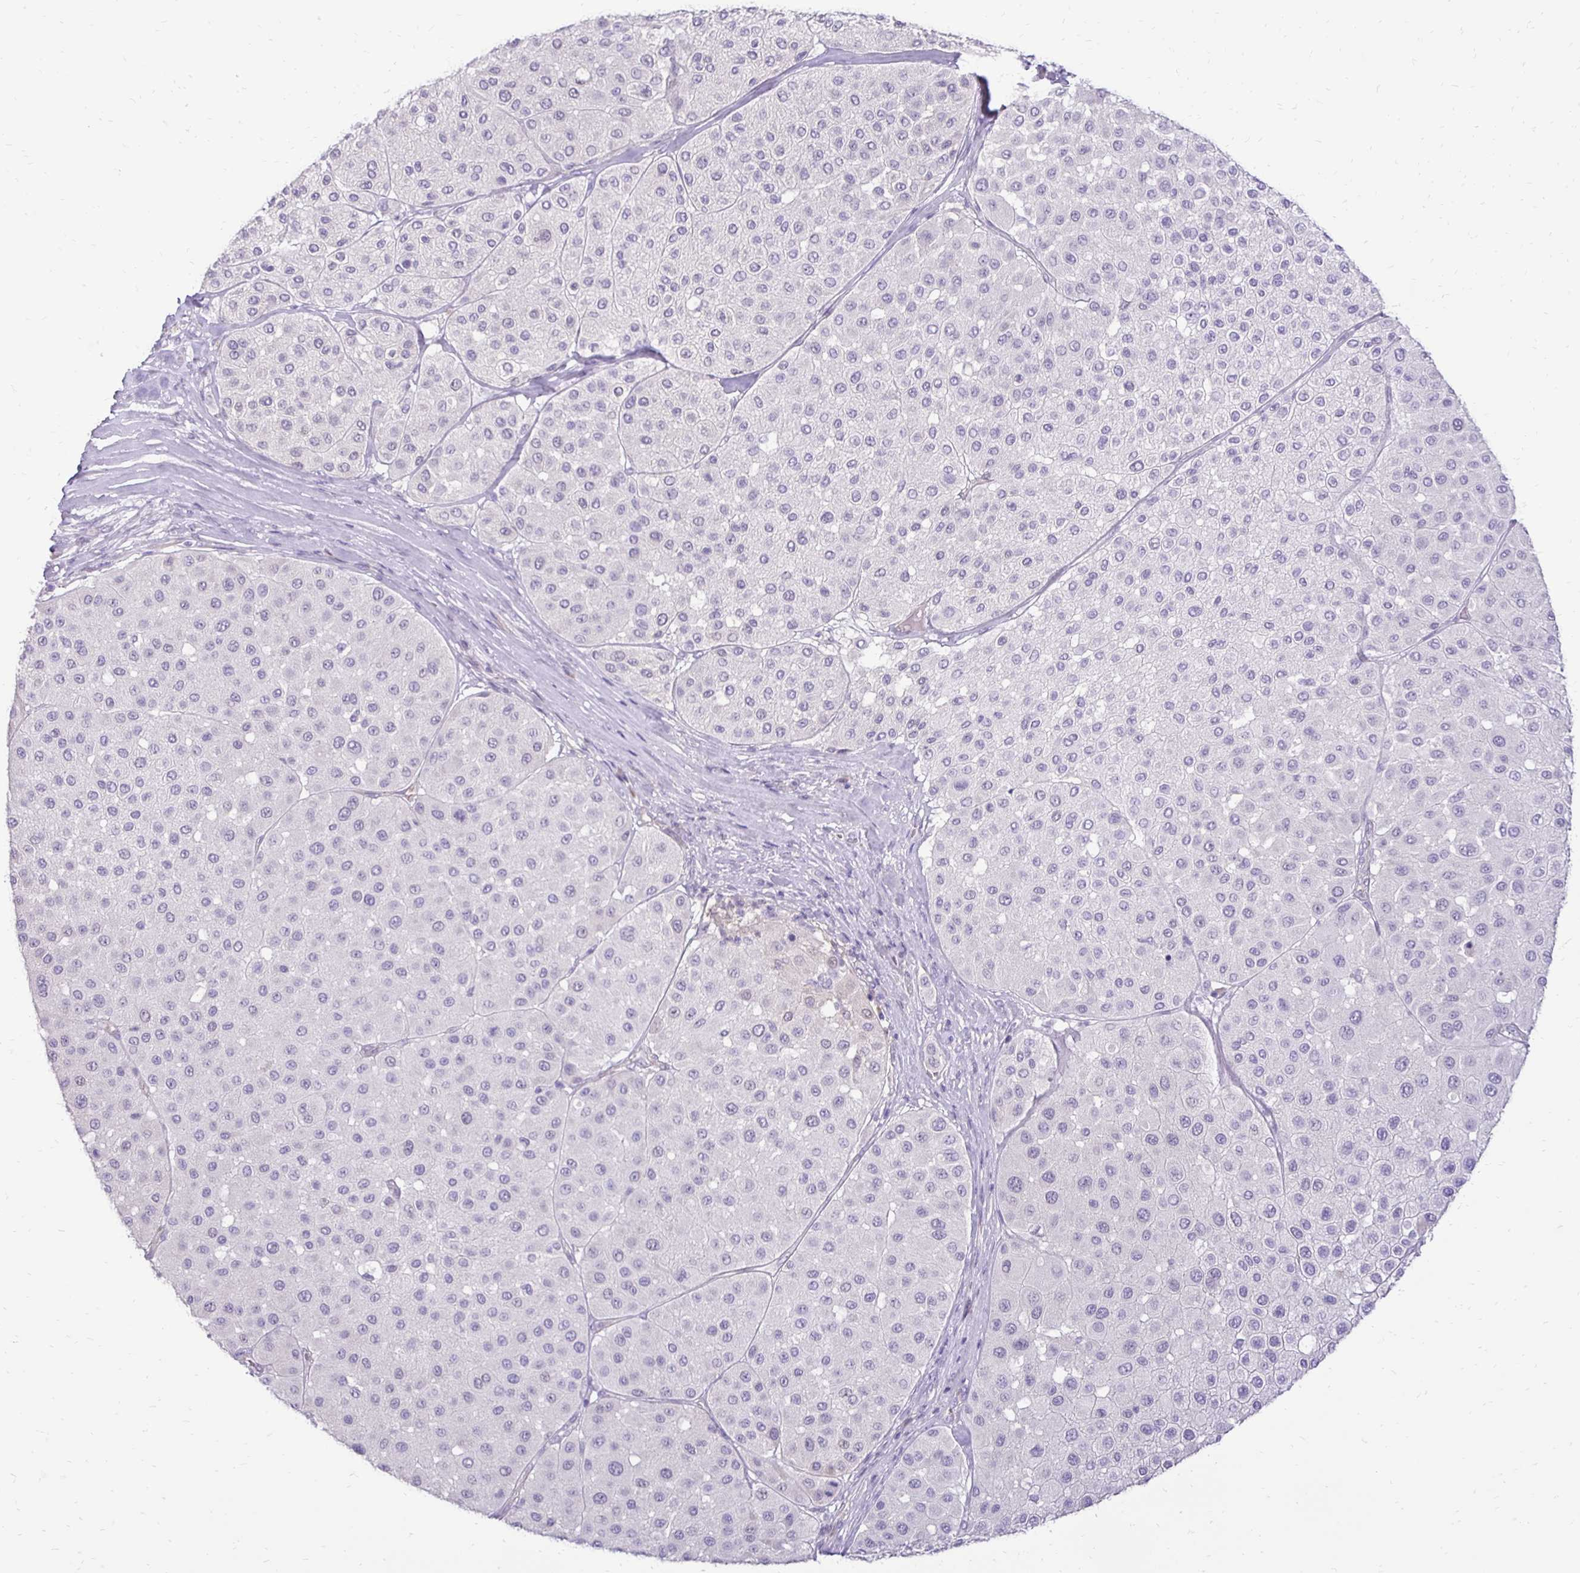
{"staining": {"intensity": "negative", "quantity": "none", "location": "none"}, "tissue": "melanoma", "cell_type": "Tumor cells", "image_type": "cancer", "snomed": [{"axis": "morphology", "description": "Malignant melanoma, Metastatic site"}, {"axis": "topography", "description": "Smooth muscle"}], "caption": "Immunohistochemistry image of neoplastic tissue: human malignant melanoma (metastatic site) stained with DAB displays no significant protein staining in tumor cells. (IHC, brightfield microscopy, high magnification).", "gene": "GAS2", "patient": {"sex": "male", "age": 41}}